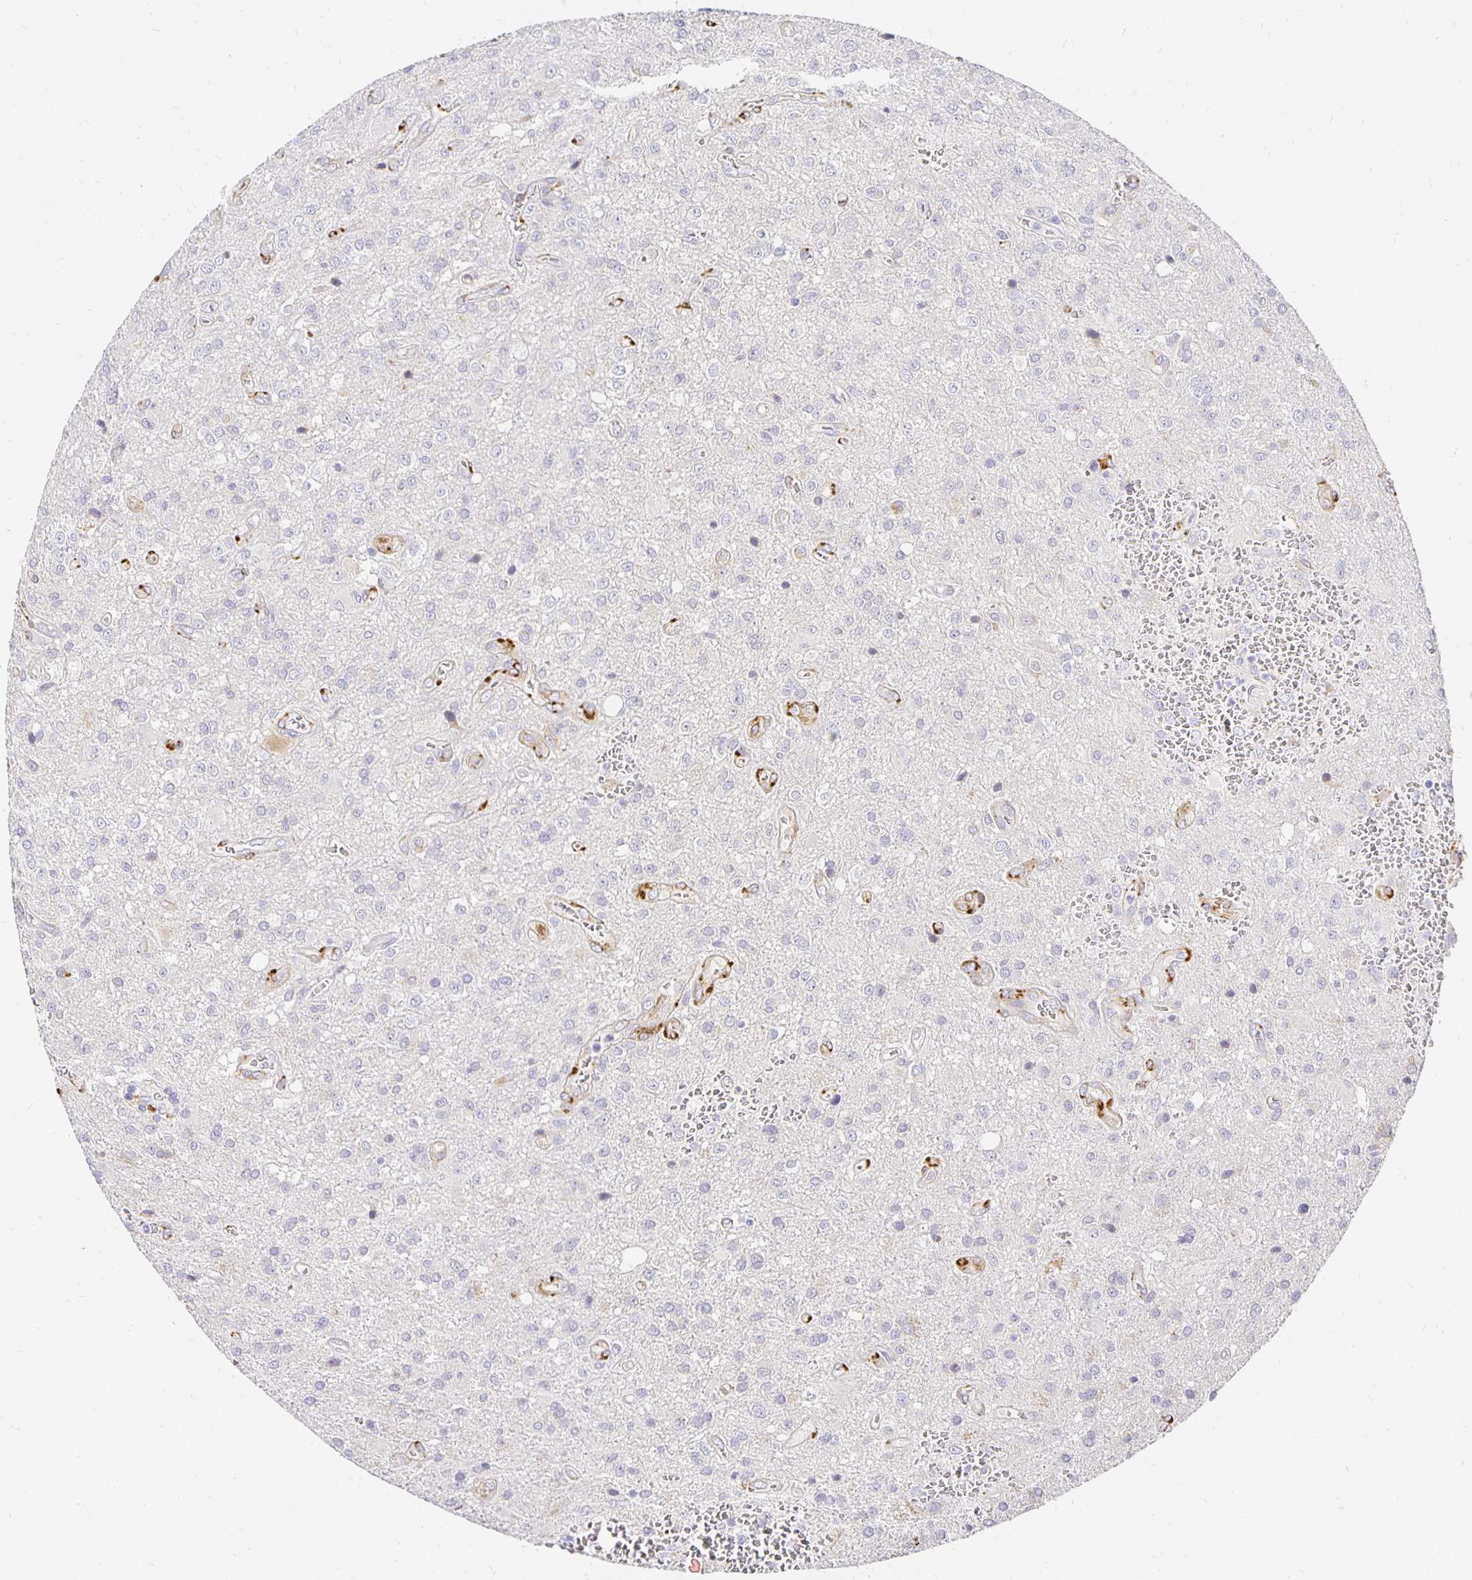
{"staining": {"intensity": "weak", "quantity": "25%-75%", "location": "cytoplasmic/membranous"}, "tissue": "glioma", "cell_type": "Tumor cells", "image_type": "cancer", "snomed": [{"axis": "morphology", "description": "Glioma, malignant, Low grade"}, {"axis": "topography", "description": "Brain"}], "caption": "Immunohistochemical staining of human malignant low-grade glioma displays low levels of weak cytoplasmic/membranous protein positivity in approximately 25%-75% of tumor cells.", "gene": "PLOD1", "patient": {"sex": "male", "age": 66}}